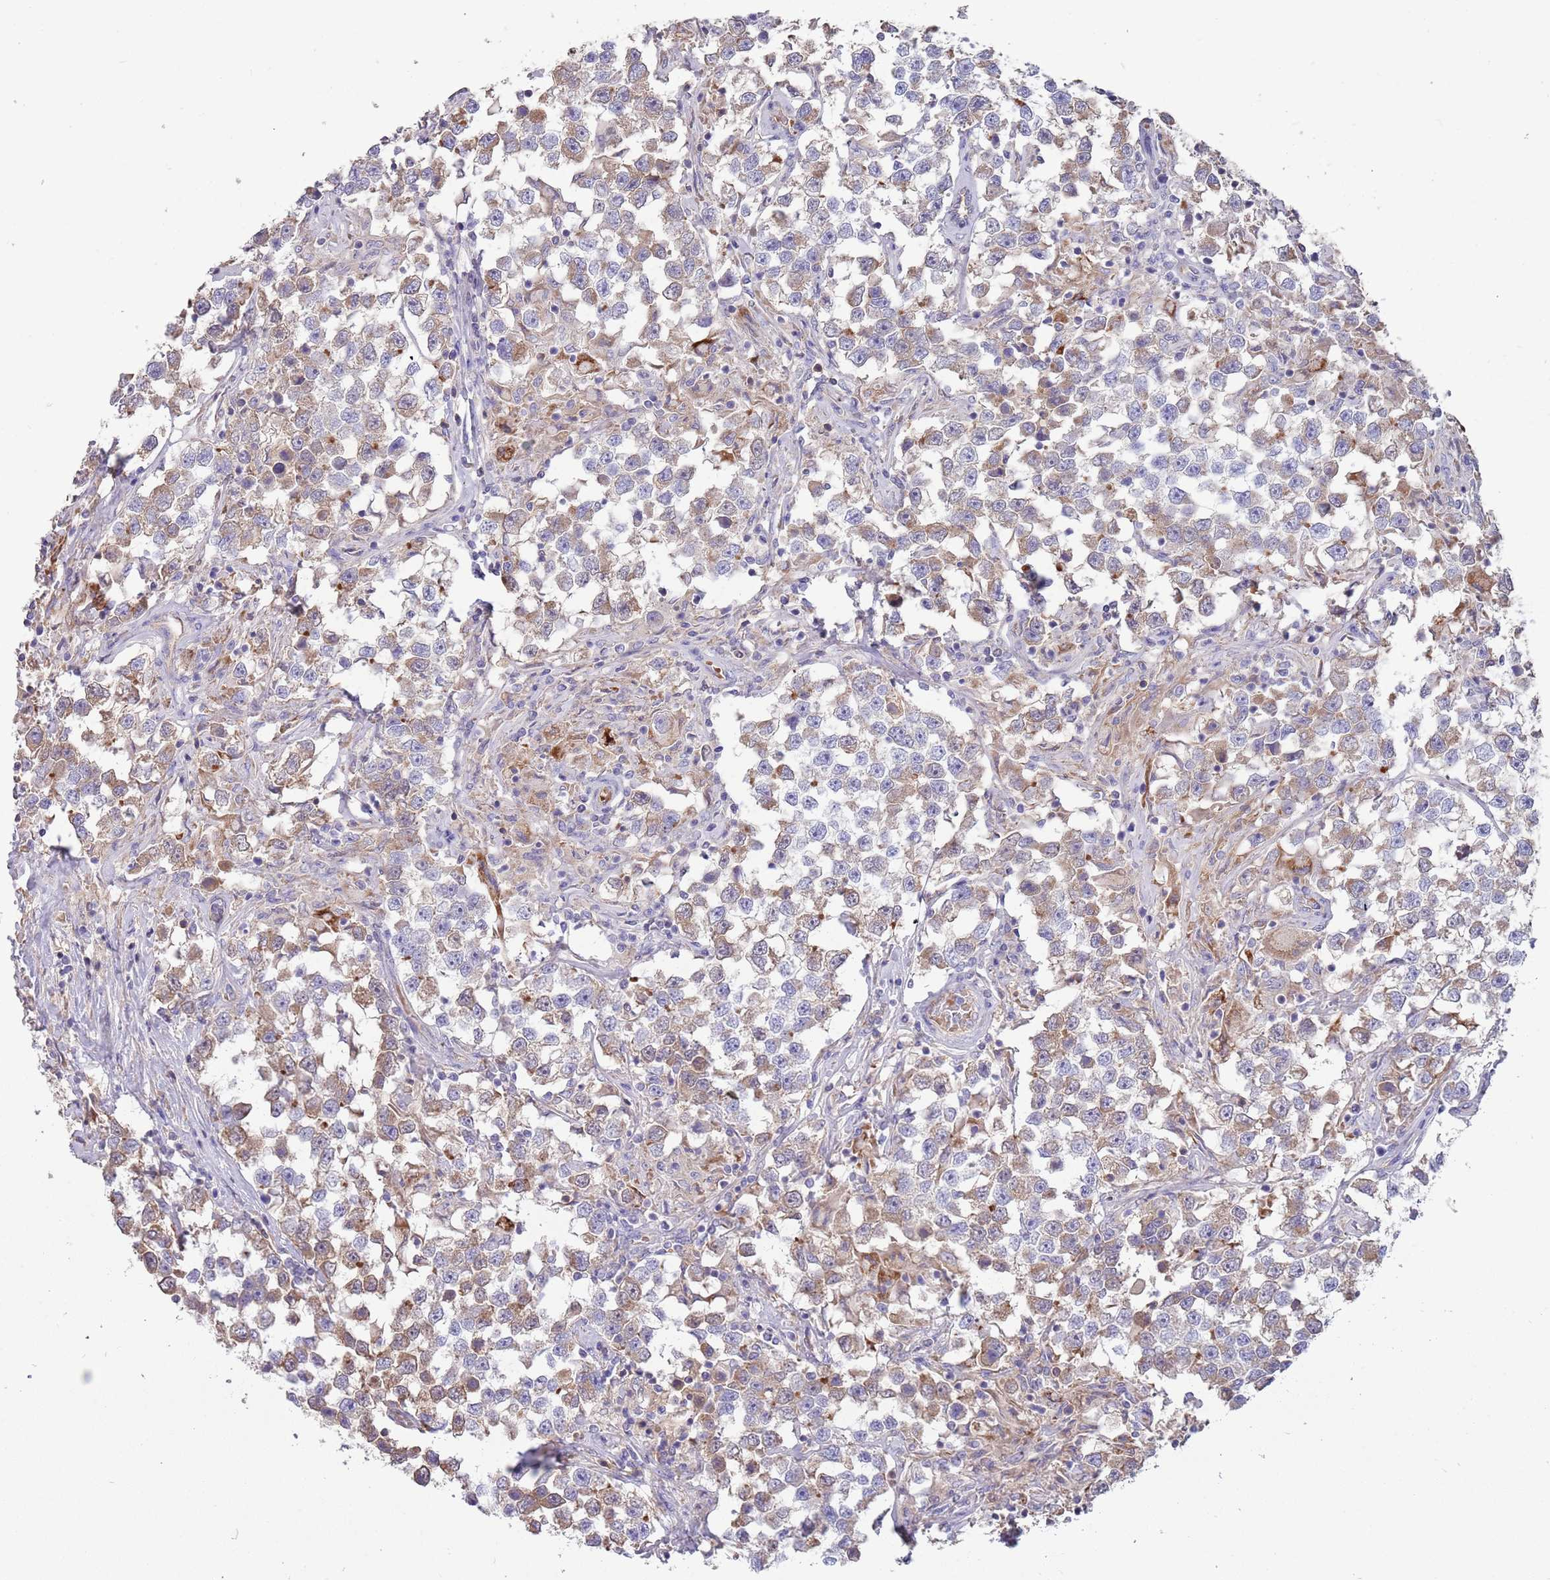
{"staining": {"intensity": "weak", "quantity": ">75%", "location": "cytoplasmic/membranous"}, "tissue": "testis cancer", "cell_type": "Tumor cells", "image_type": "cancer", "snomed": [{"axis": "morphology", "description": "Seminoma, NOS"}, {"axis": "topography", "description": "Testis"}], "caption": "Weak cytoplasmic/membranous positivity for a protein is present in approximately >75% of tumor cells of testis cancer (seminoma) using immunohistochemistry.", "gene": "TRMO", "patient": {"sex": "male", "age": 46}}